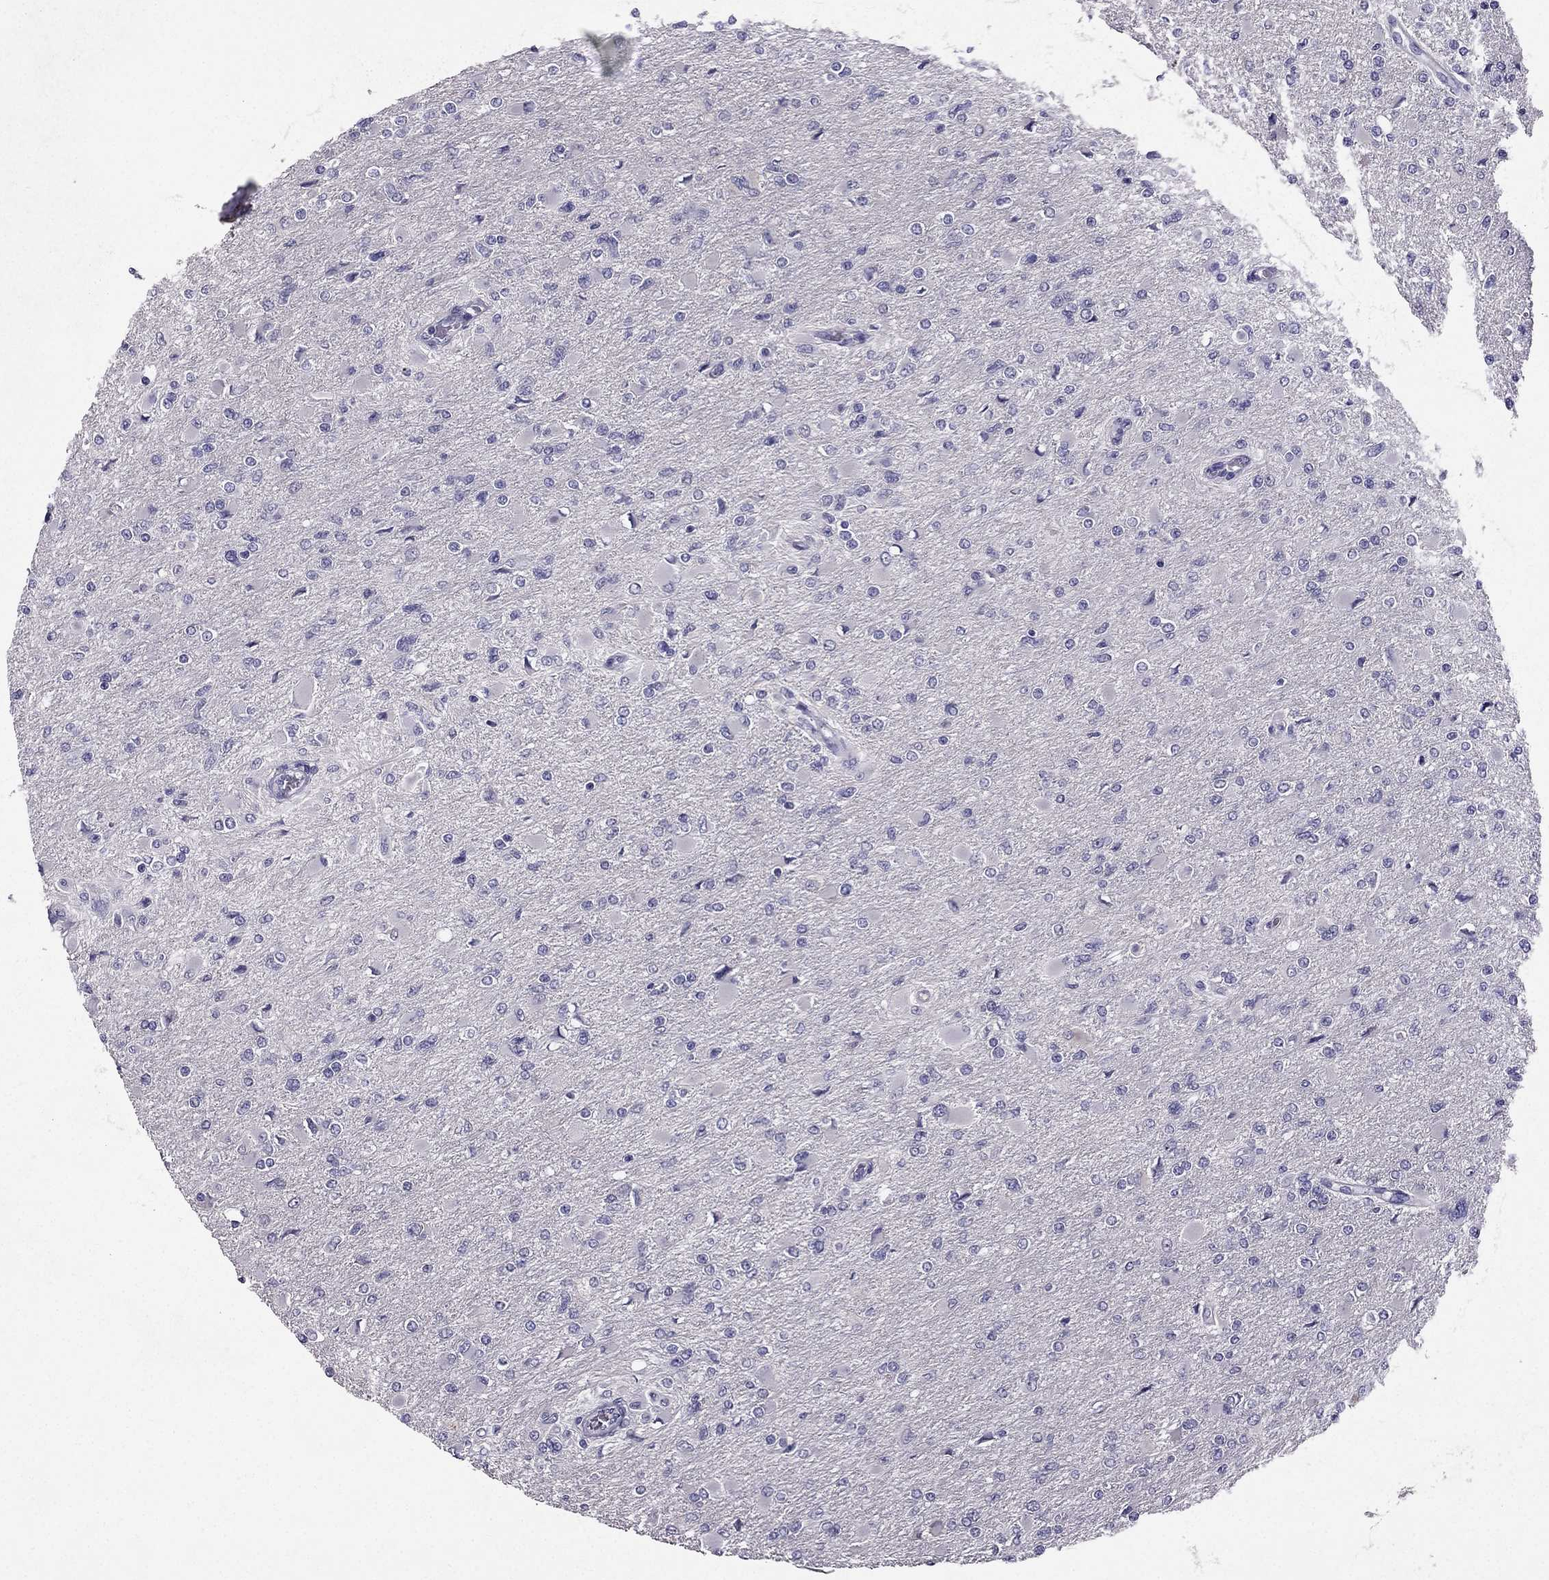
{"staining": {"intensity": "negative", "quantity": "none", "location": "none"}, "tissue": "glioma", "cell_type": "Tumor cells", "image_type": "cancer", "snomed": [{"axis": "morphology", "description": "Glioma, malignant, High grade"}, {"axis": "topography", "description": "Cerebral cortex"}], "caption": "IHC of human glioma demonstrates no expression in tumor cells.", "gene": "DUSP15", "patient": {"sex": "female", "age": 36}}